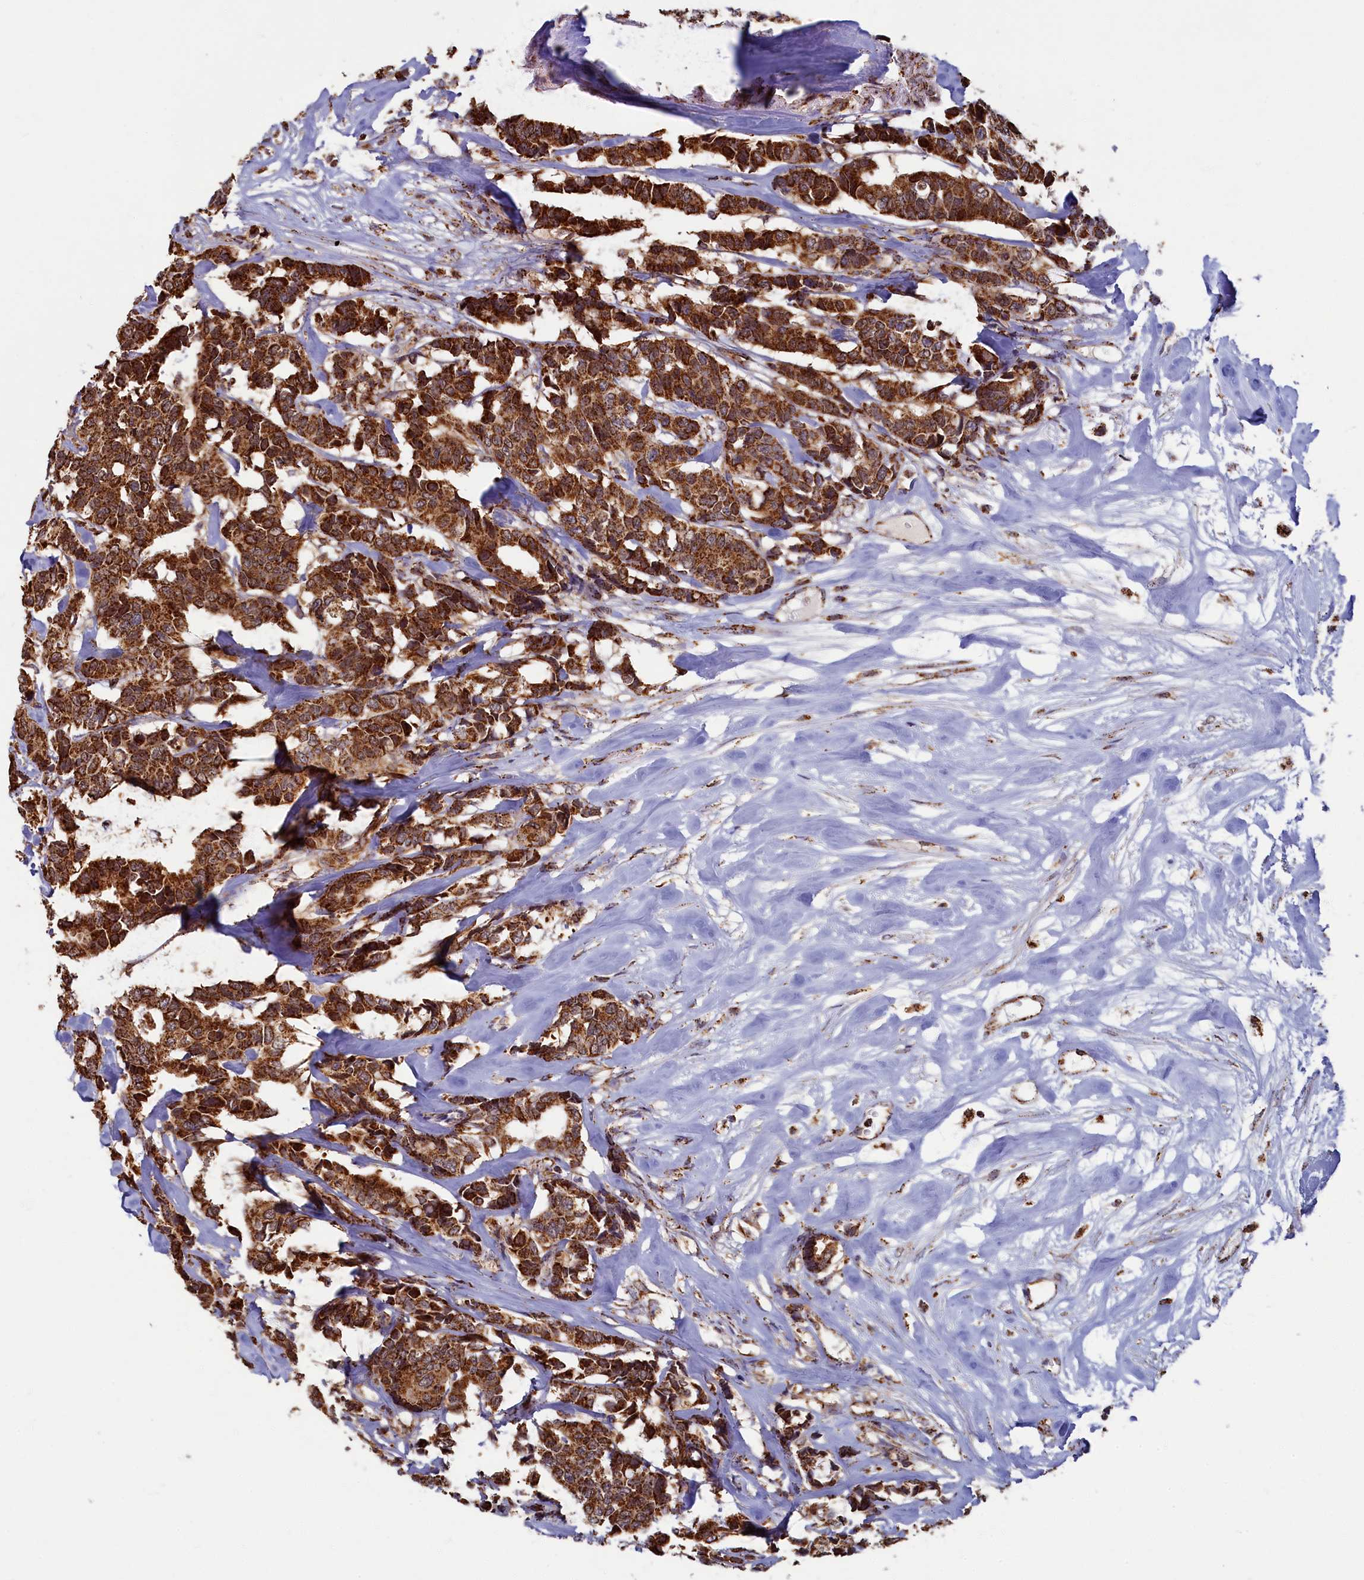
{"staining": {"intensity": "strong", "quantity": ">75%", "location": "cytoplasmic/membranous"}, "tissue": "breast cancer", "cell_type": "Tumor cells", "image_type": "cancer", "snomed": [{"axis": "morphology", "description": "Duct carcinoma"}, {"axis": "topography", "description": "Breast"}], "caption": "Breast invasive ductal carcinoma stained with a protein marker reveals strong staining in tumor cells.", "gene": "SPR", "patient": {"sex": "female", "age": 87}}